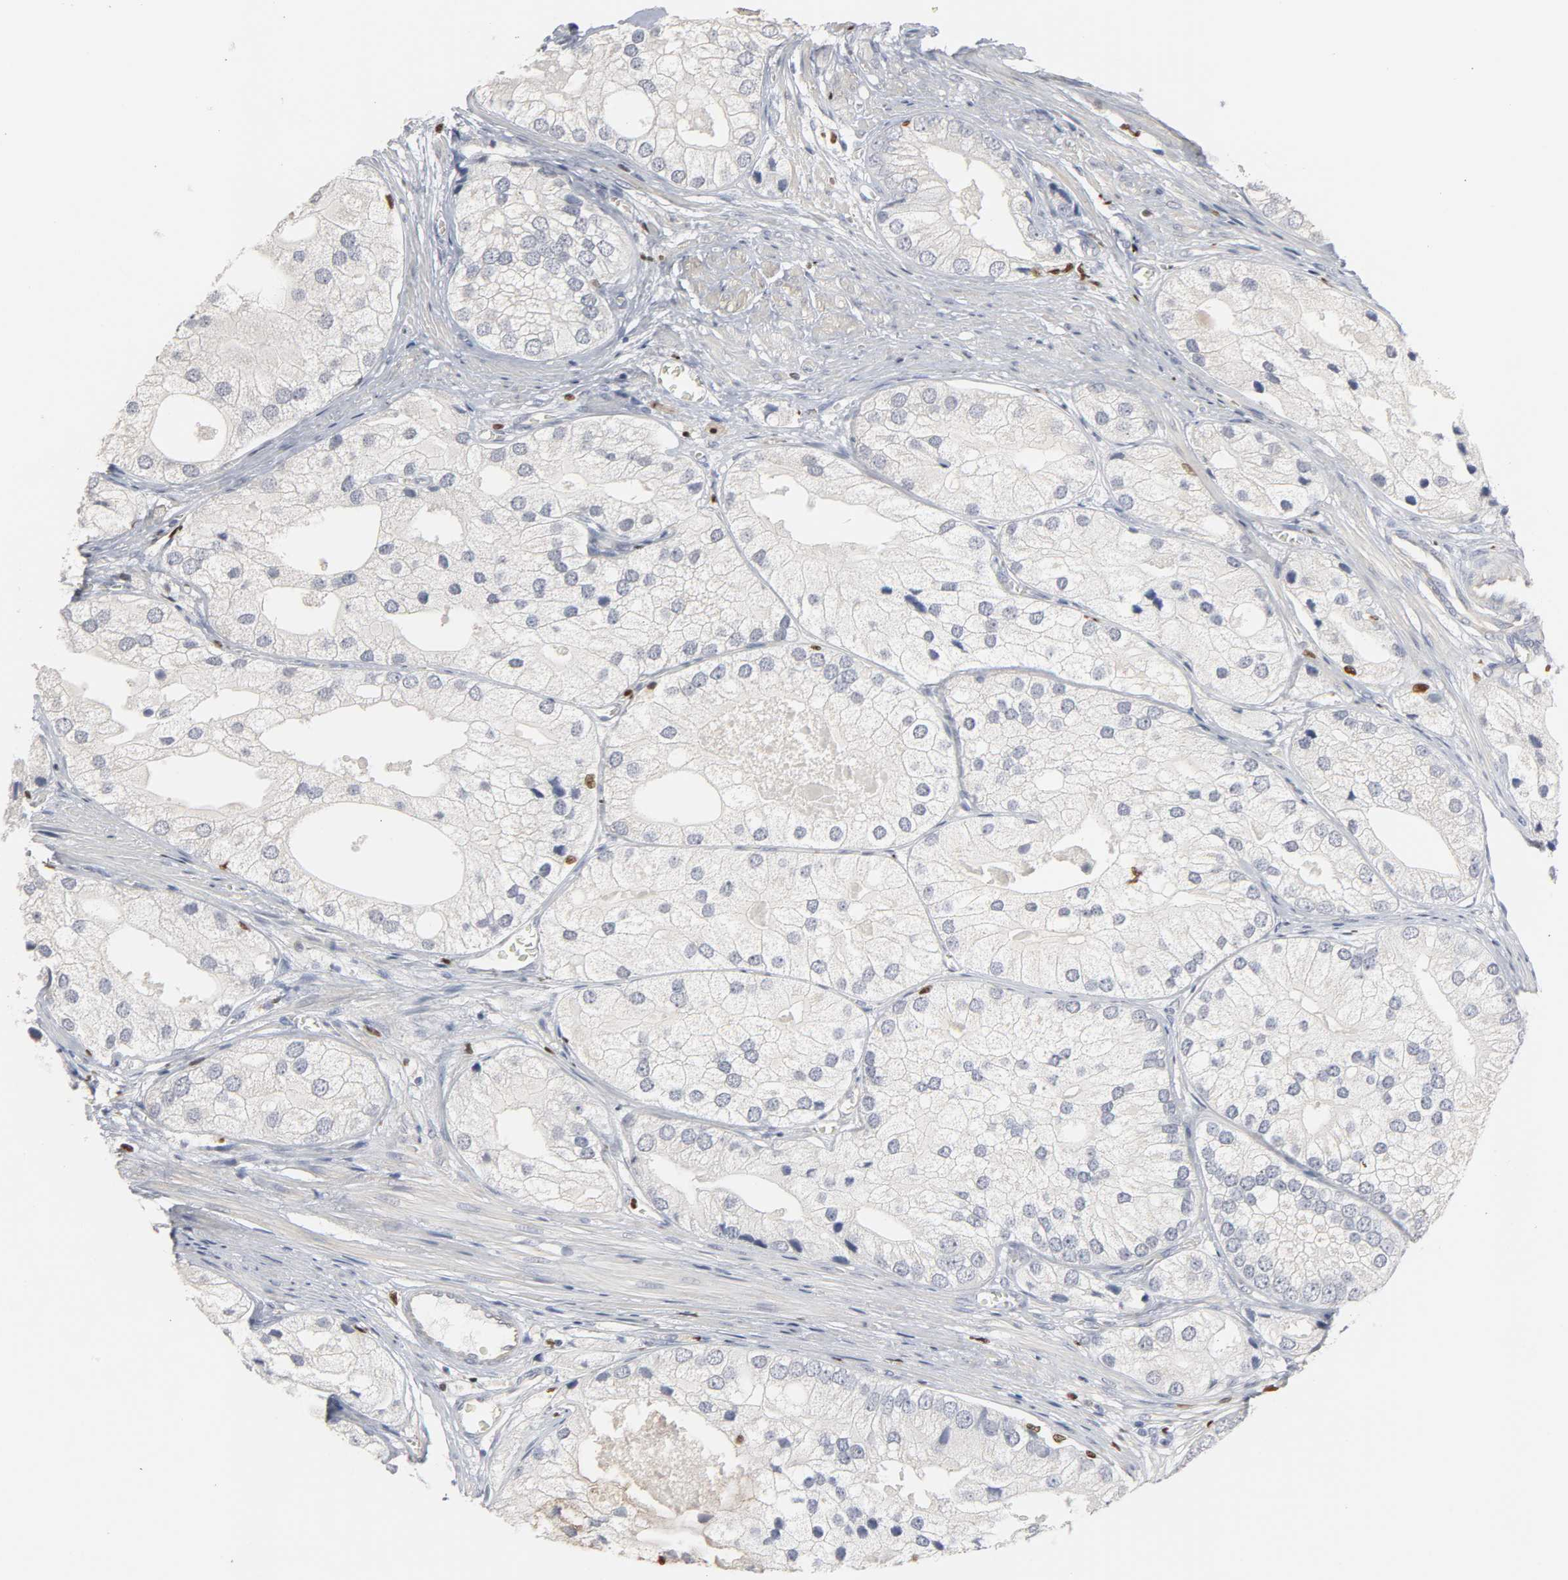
{"staining": {"intensity": "negative", "quantity": "none", "location": "none"}, "tissue": "prostate cancer", "cell_type": "Tumor cells", "image_type": "cancer", "snomed": [{"axis": "morphology", "description": "Adenocarcinoma, Low grade"}, {"axis": "topography", "description": "Prostate"}], "caption": "This histopathology image is of adenocarcinoma (low-grade) (prostate) stained with immunohistochemistry to label a protein in brown with the nuclei are counter-stained blue. There is no expression in tumor cells.", "gene": "SPI1", "patient": {"sex": "male", "age": 69}}